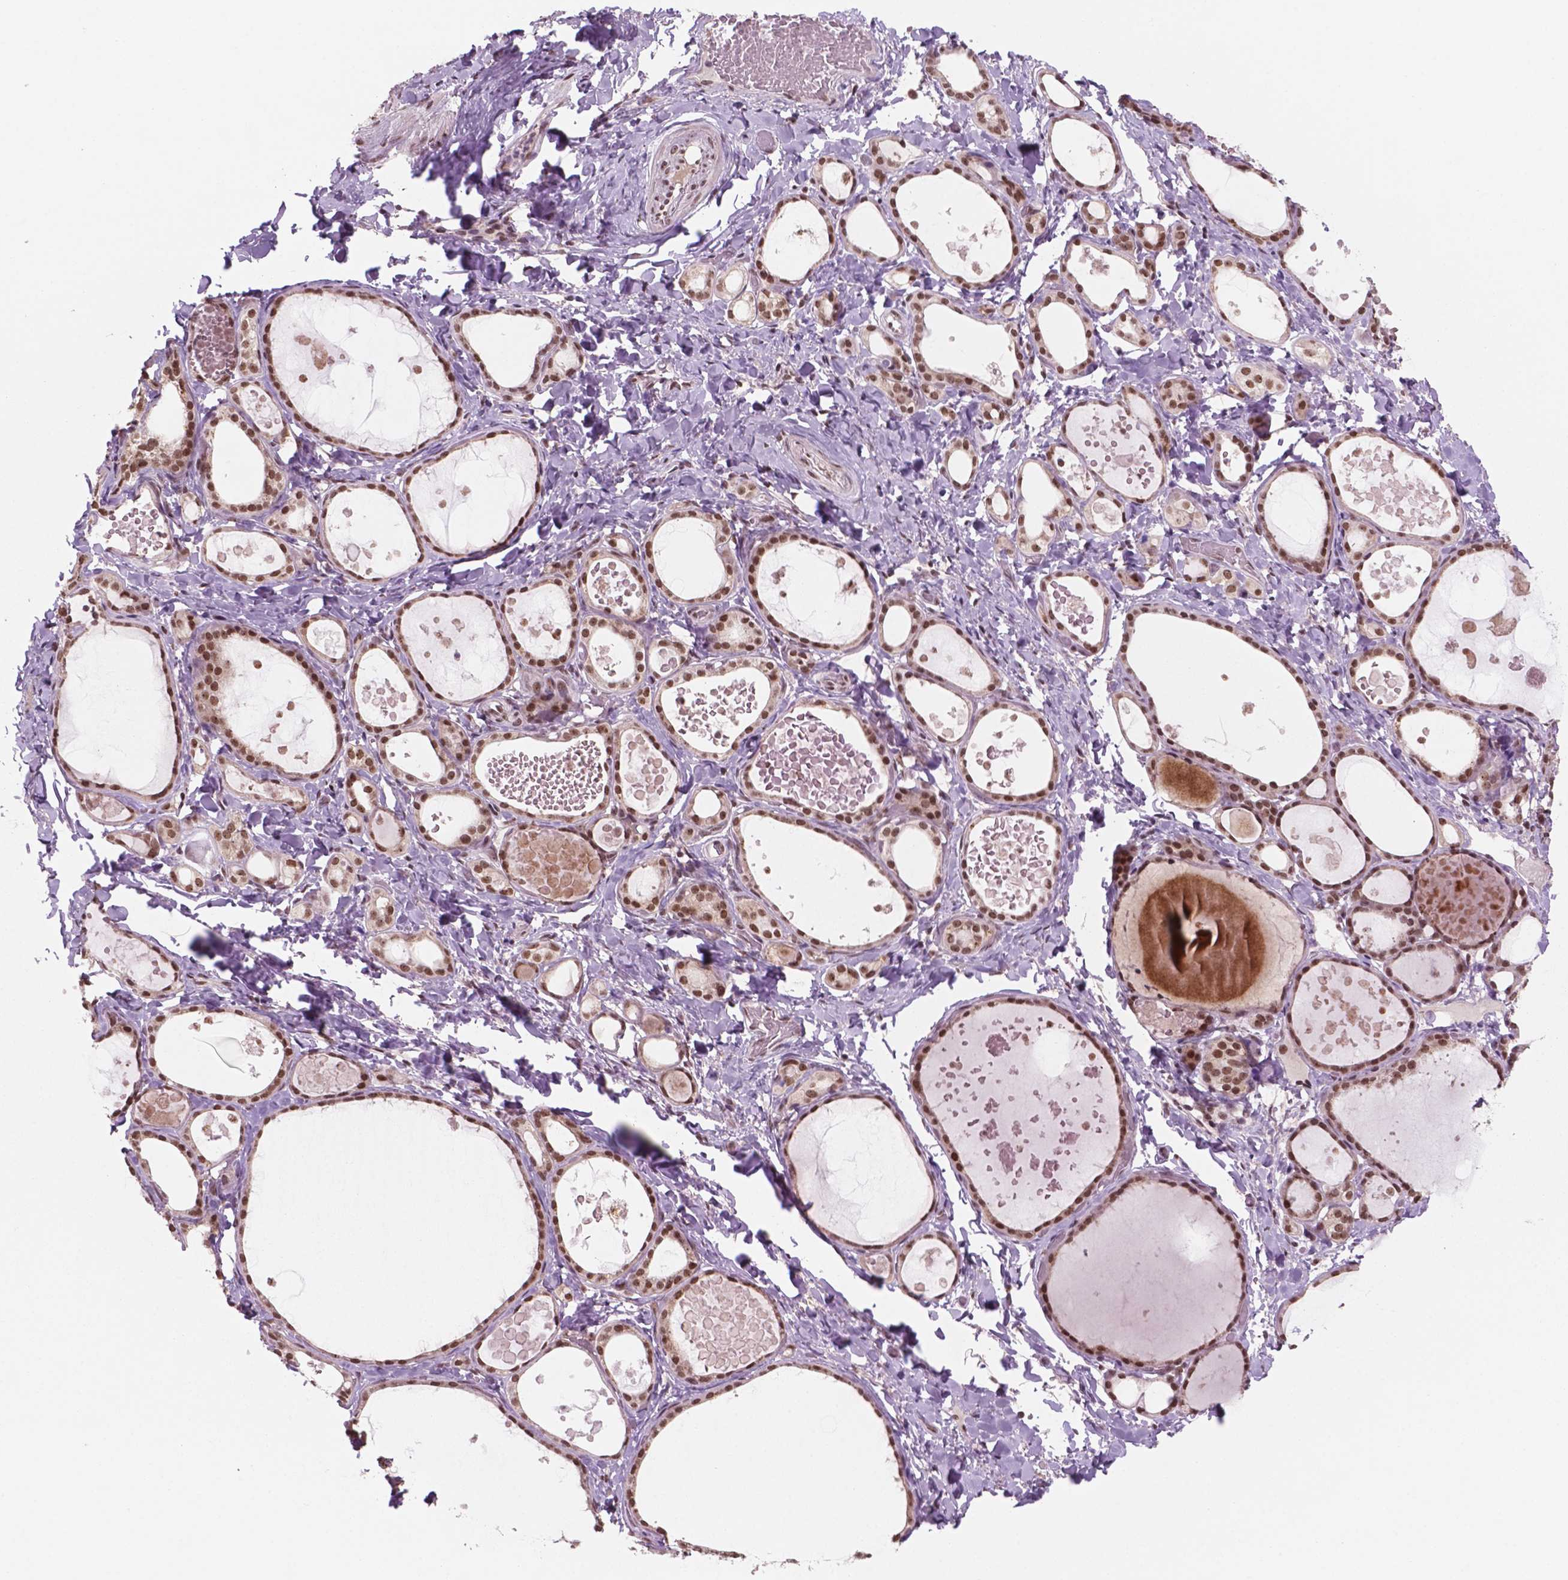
{"staining": {"intensity": "moderate", "quantity": ">75%", "location": "nuclear"}, "tissue": "thyroid gland", "cell_type": "Glandular cells", "image_type": "normal", "snomed": [{"axis": "morphology", "description": "Normal tissue, NOS"}, {"axis": "topography", "description": "Thyroid gland"}], "caption": "Thyroid gland stained for a protein exhibits moderate nuclear positivity in glandular cells. Nuclei are stained in blue.", "gene": "POLR2E", "patient": {"sex": "female", "age": 56}}